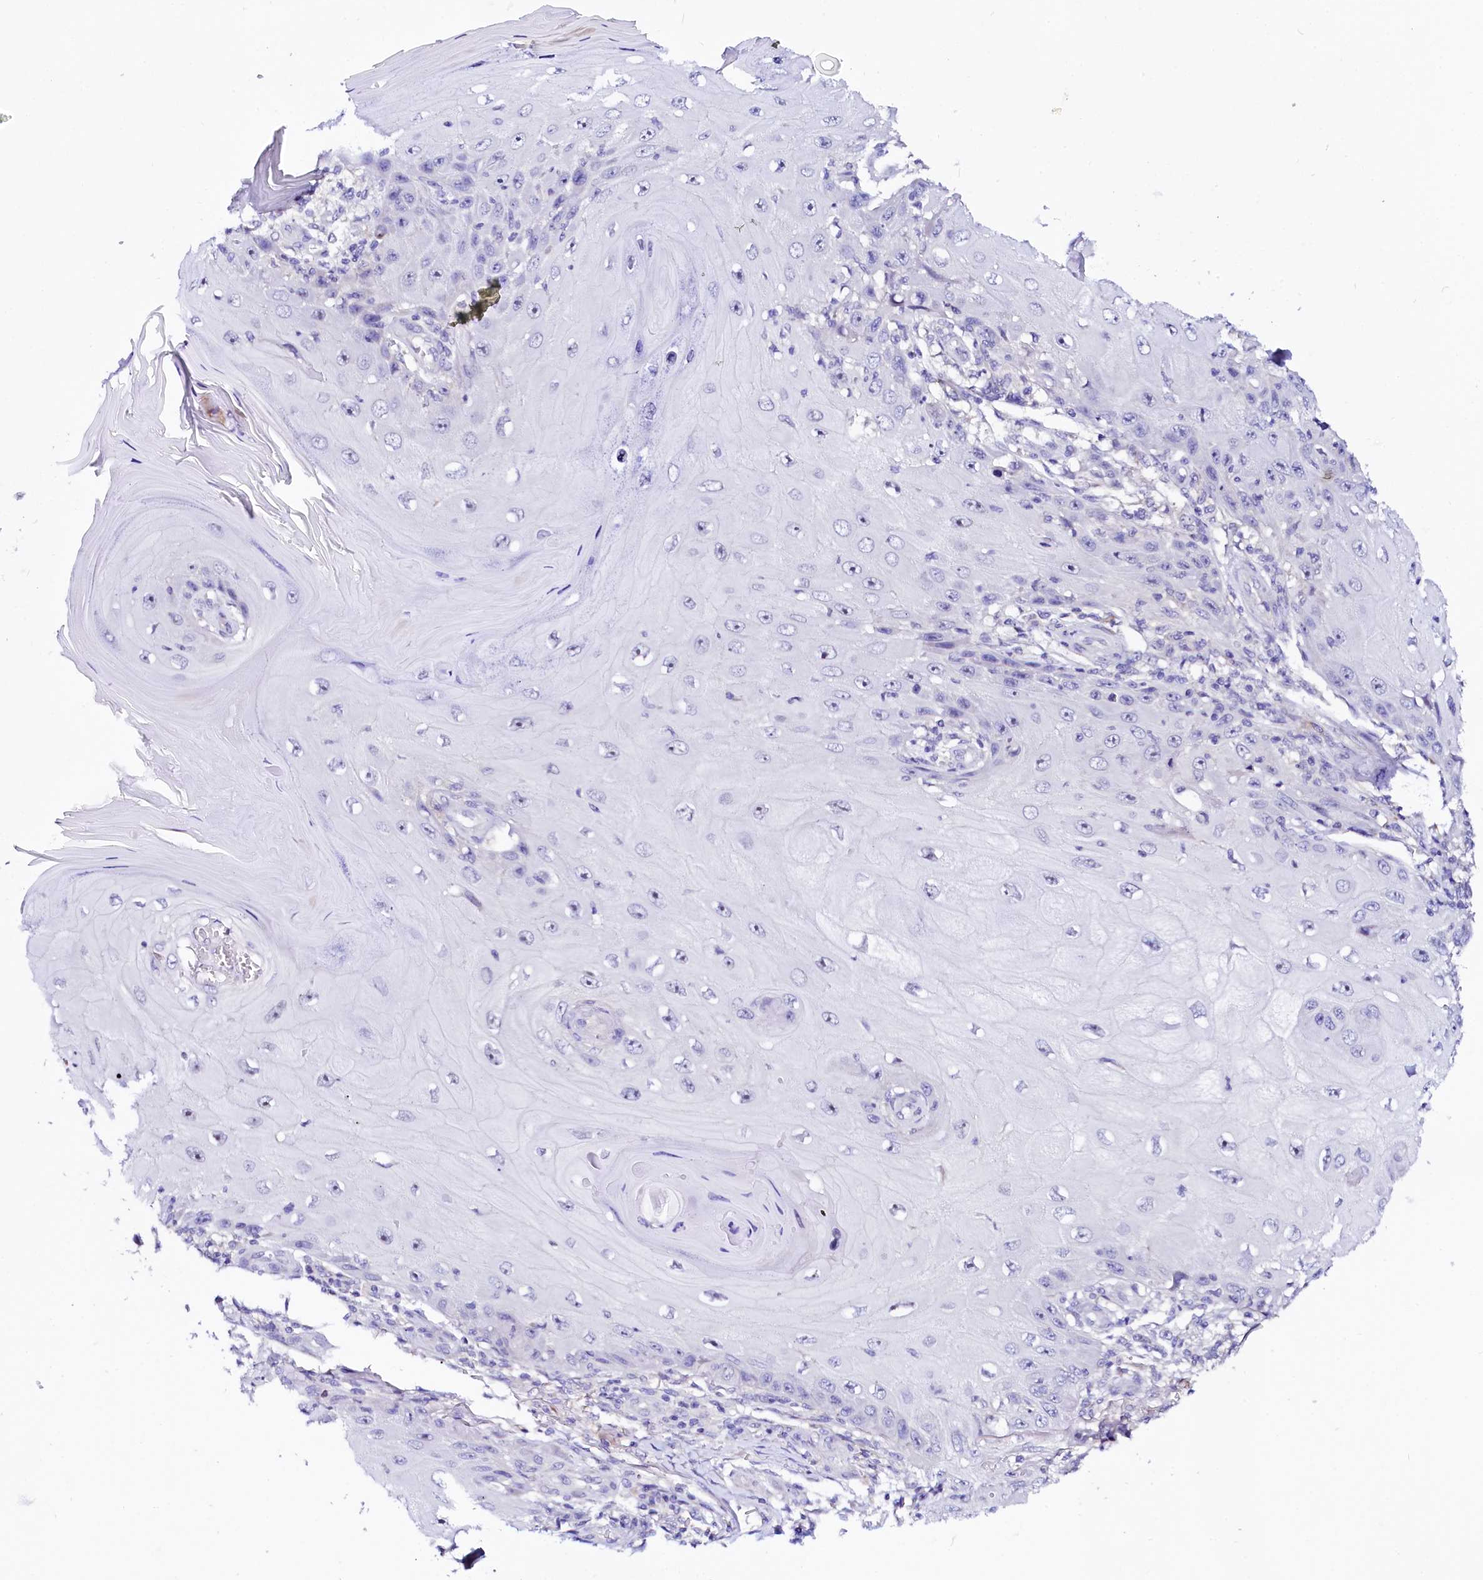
{"staining": {"intensity": "negative", "quantity": "none", "location": "none"}, "tissue": "skin cancer", "cell_type": "Tumor cells", "image_type": "cancer", "snomed": [{"axis": "morphology", "description": "Squamous cell carcinoma, NOS"}, {"axis": "topography", "description": "Skin"}], "caption": "Tumor cells show no significant protein expression in skin cancer (squamous cell carcinoma).", "gene": "BTBD16", "patient": {"sex": "female", "age": 73}}